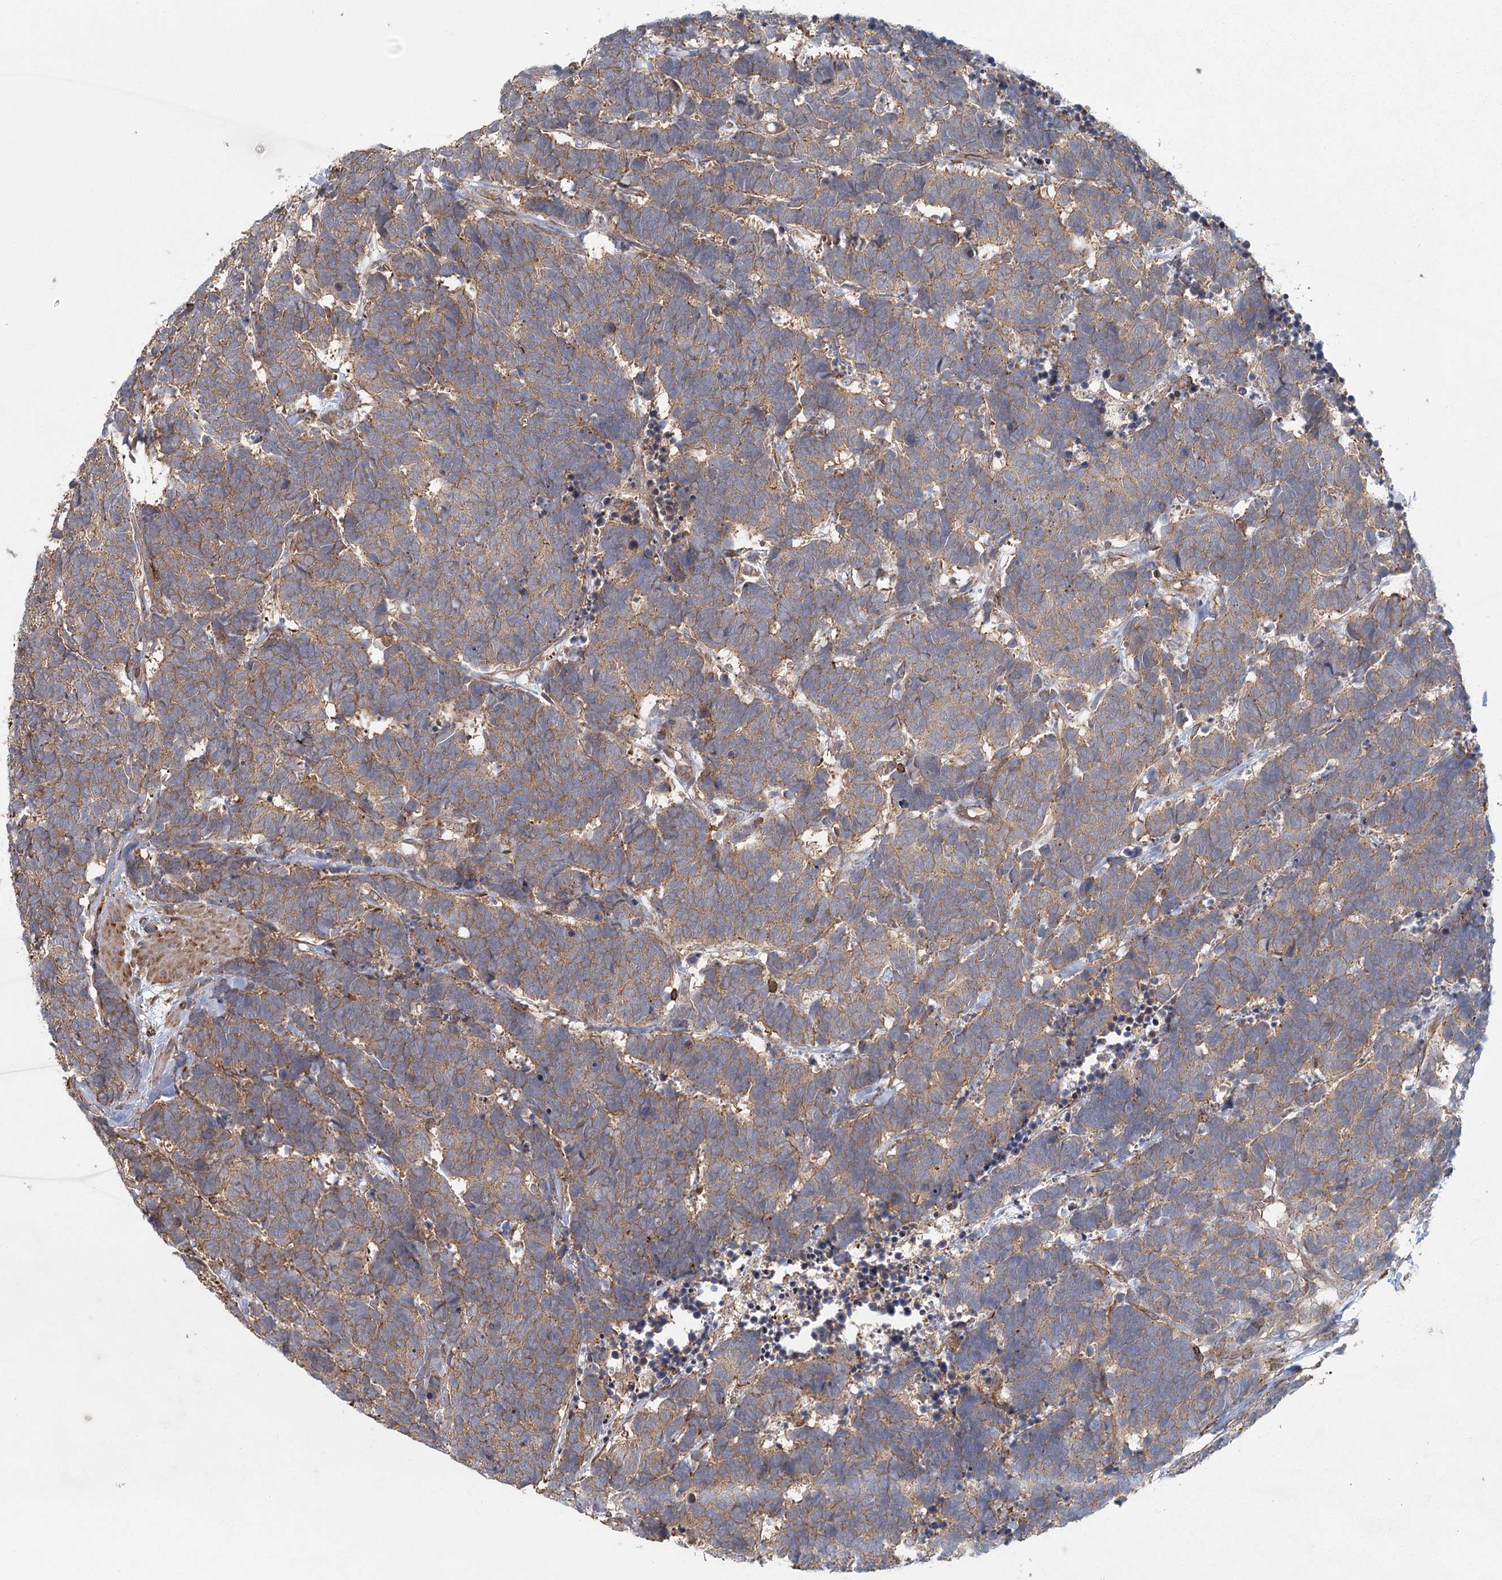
{"staining": {"intensity": "moderate", "quantity": ">75%", "location": "cytoplasmic/membranous"}, "tissue": "carcinoid", "cell_type": "Tumor cells", "image_type": "cancer", "snomed": [{"axis": "morphology", "description": "Carcinoma, NOS"}, {"axis": "morphology", "description": "Carcinoid, malignant, NOS"}, {"axis": "topography", "description": "Urinary bladder"}], "caption": "Immunohistochemistry image of neoplastic tissue: carcinoid stained using immunohistochemistry (IHC) demonstrates medium levels of moderate protein expression localized specifically in the cytoplasmic/membranous of tumor cells, appearing as a cytoplasmic/membranous brown color.", "gene": "PLEKHA7", "patient": {"sex": "male", "age": 57}}